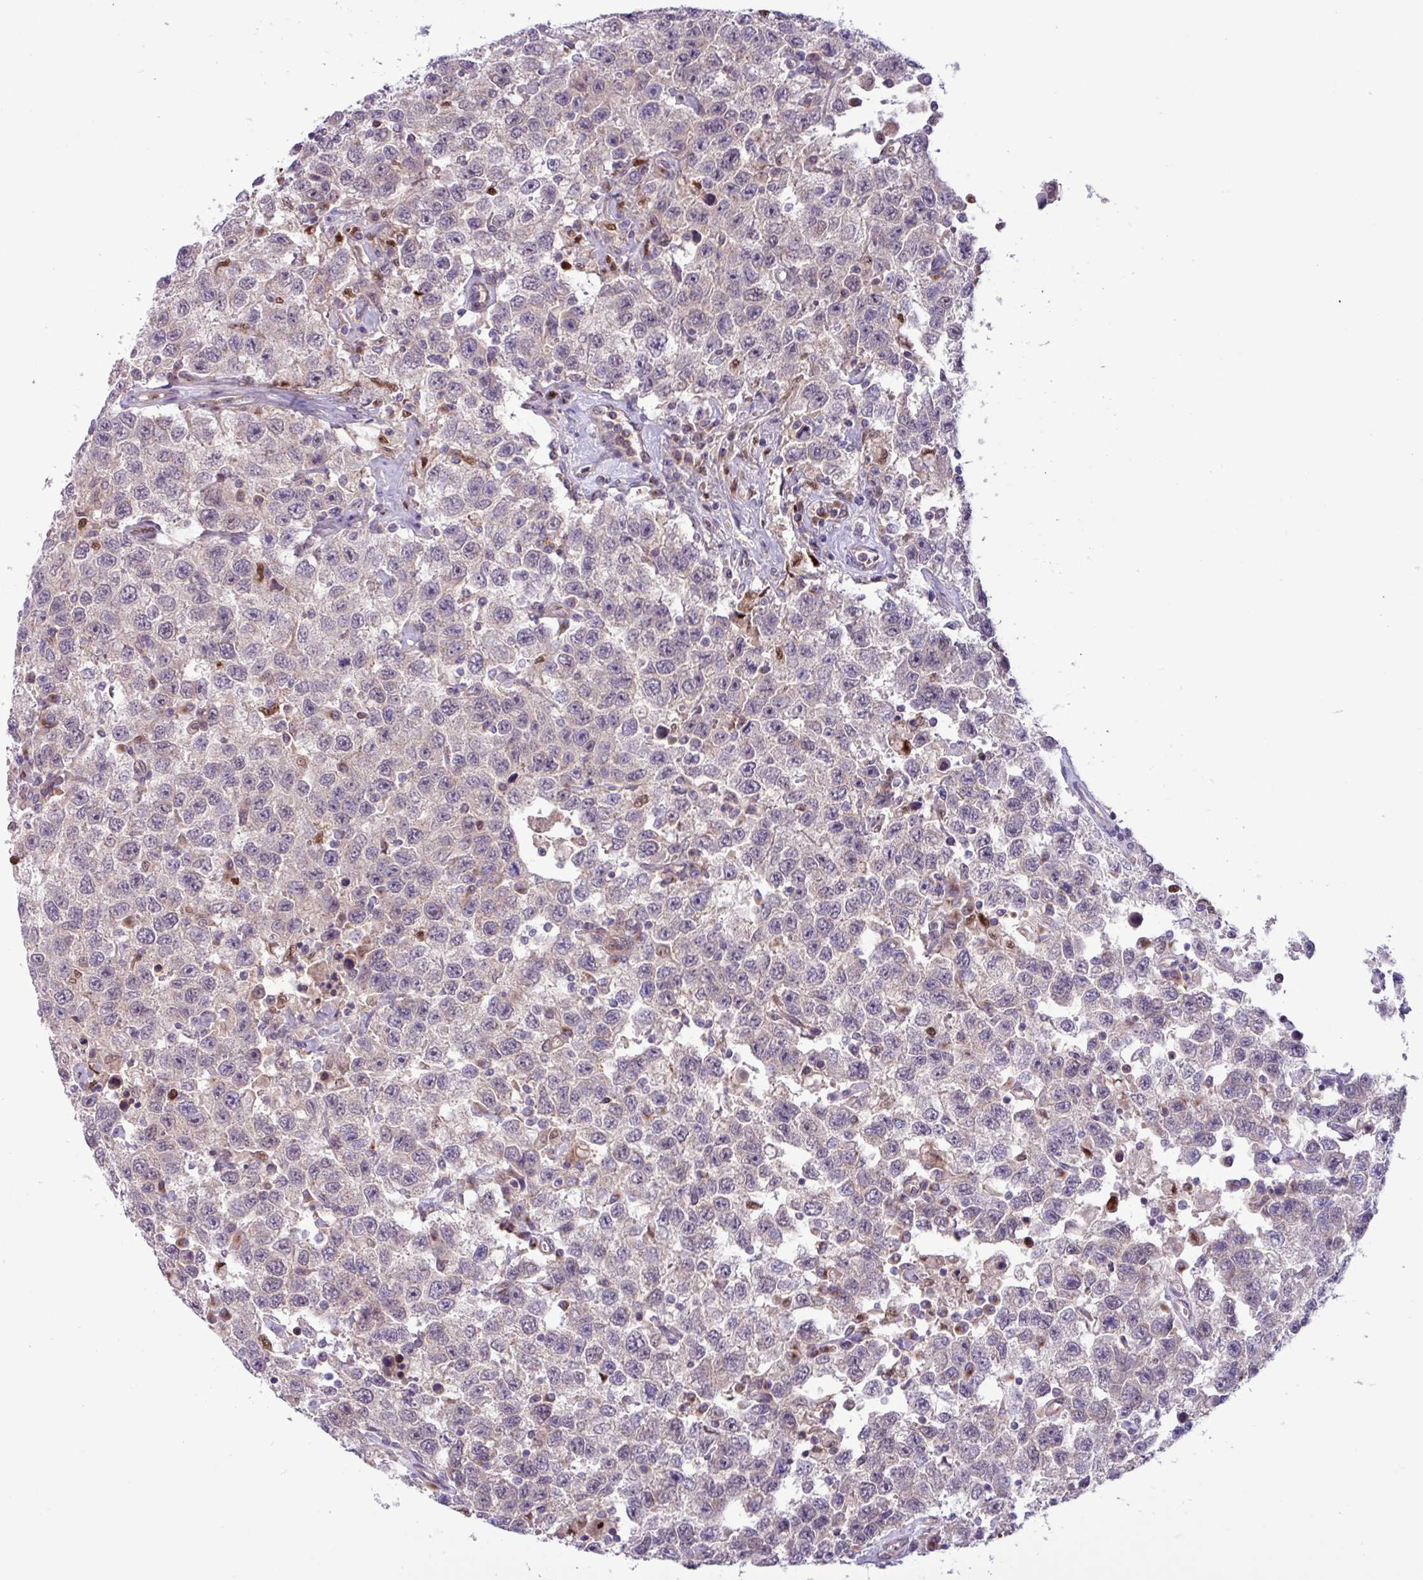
{"staining": {"intensity": "negative", "quantity": "none", "location": "none"}, "tissue": "testis cancer", "cell_type": "Tumor cells", "image_type": "cancer", "snomed": [{"axis": "morphology", "description": "Seminoma, NOS"}, {"axis": "topography", "description": "Testis"}], "caption": "A photomicrograph of human testis seminoma is negative for staining in tumor cells.", "gene": "CNTRL", "patient": {"sex": "male", "age": 41}}